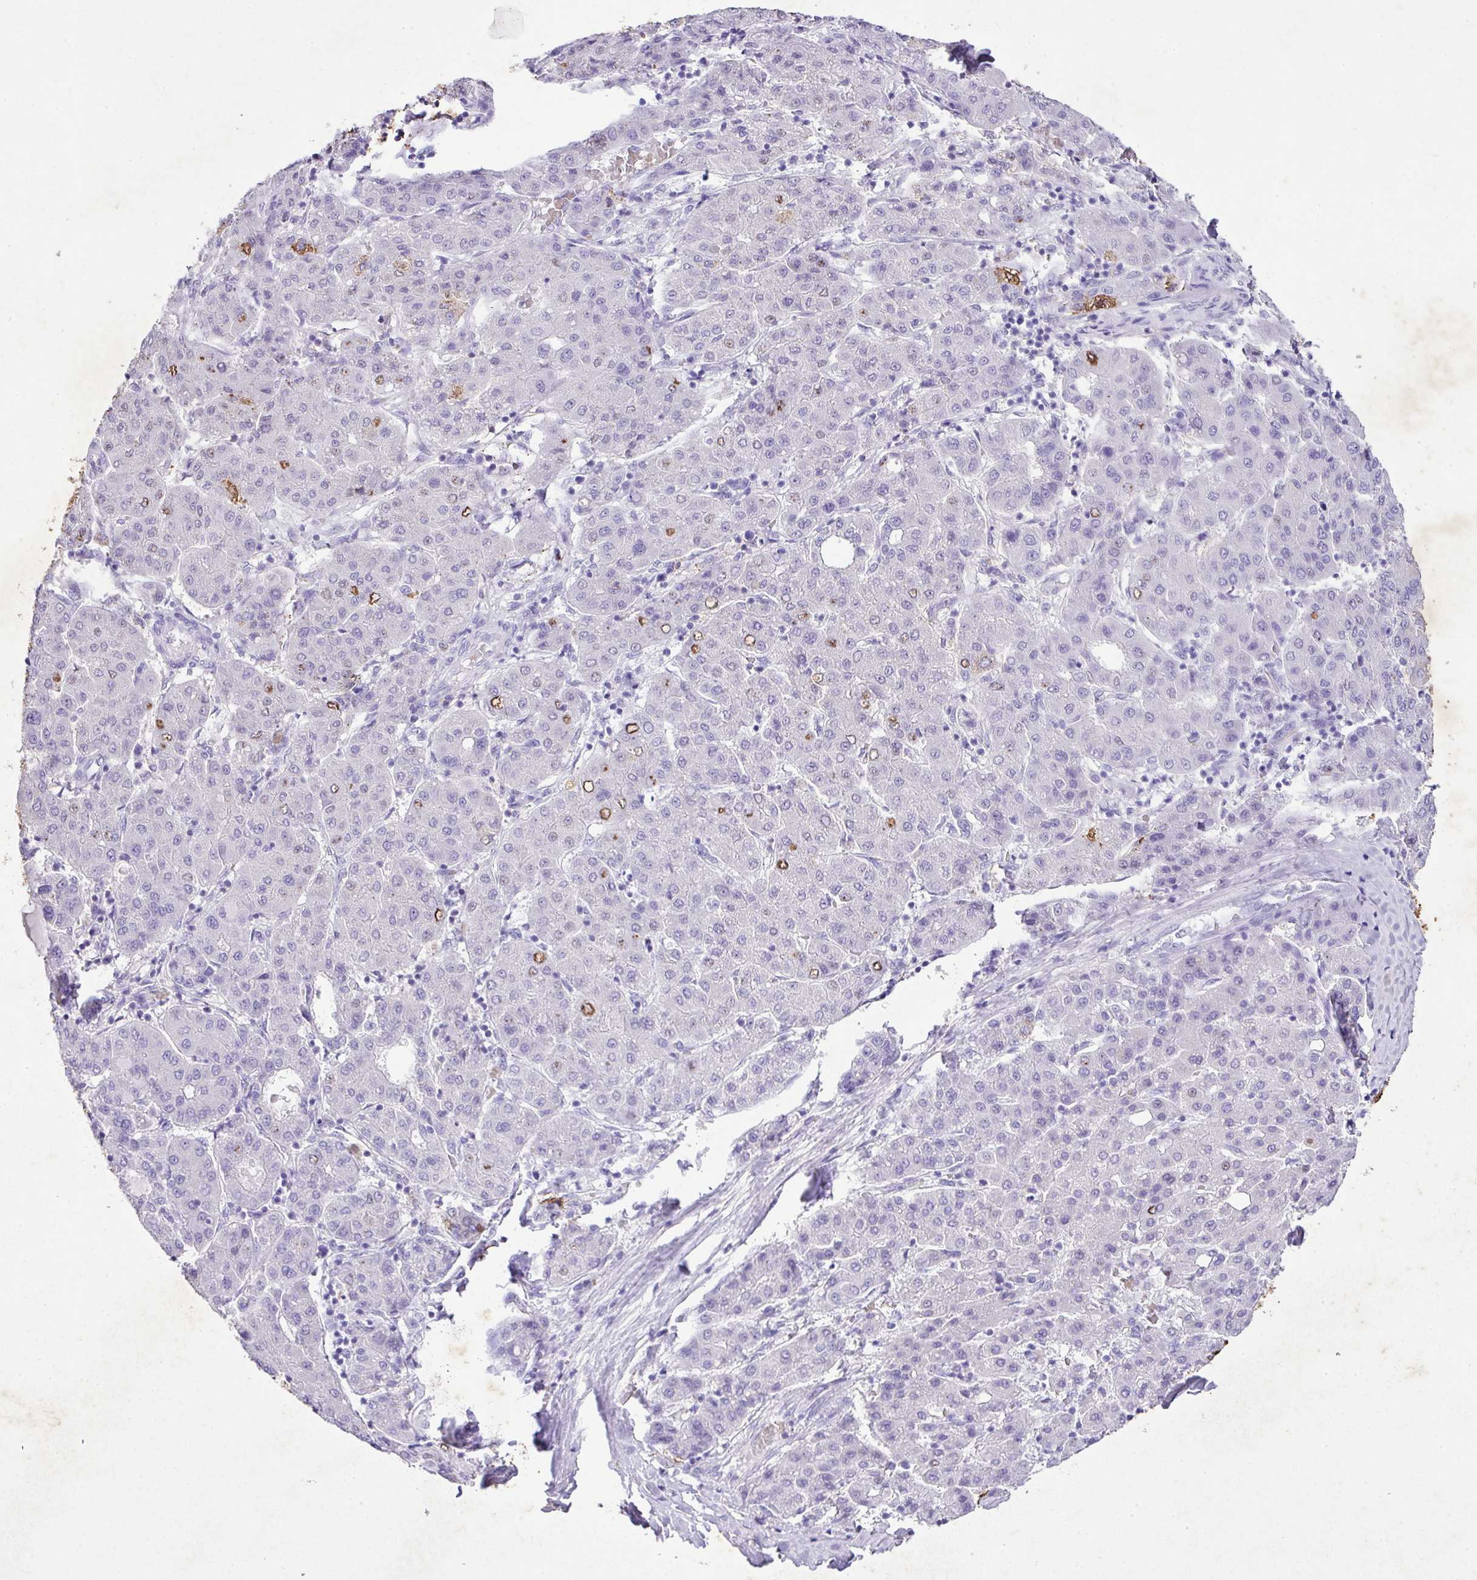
{"staining": {"intensity": "negative", "quantity": "none", "location": "none"}, "tissue": "liver cancer", "cell_type": "Tumor cells", "image_type": "cancer", "snomed": [{"axis": "morphology", "description": "Carcinoma, Hepatocellular, NOS"}, {"axis": "topography", "description": "Liver"}], "caption": "Histopathology image shows no protein staining in tumor cells of liver cancer (hepatocellular carcinoma) tissue. (DAB immunohistochemistry with hematoxylin counter stain).", "gene": "KCNJ11", "patient": {"sex": "male", "age": 65}}